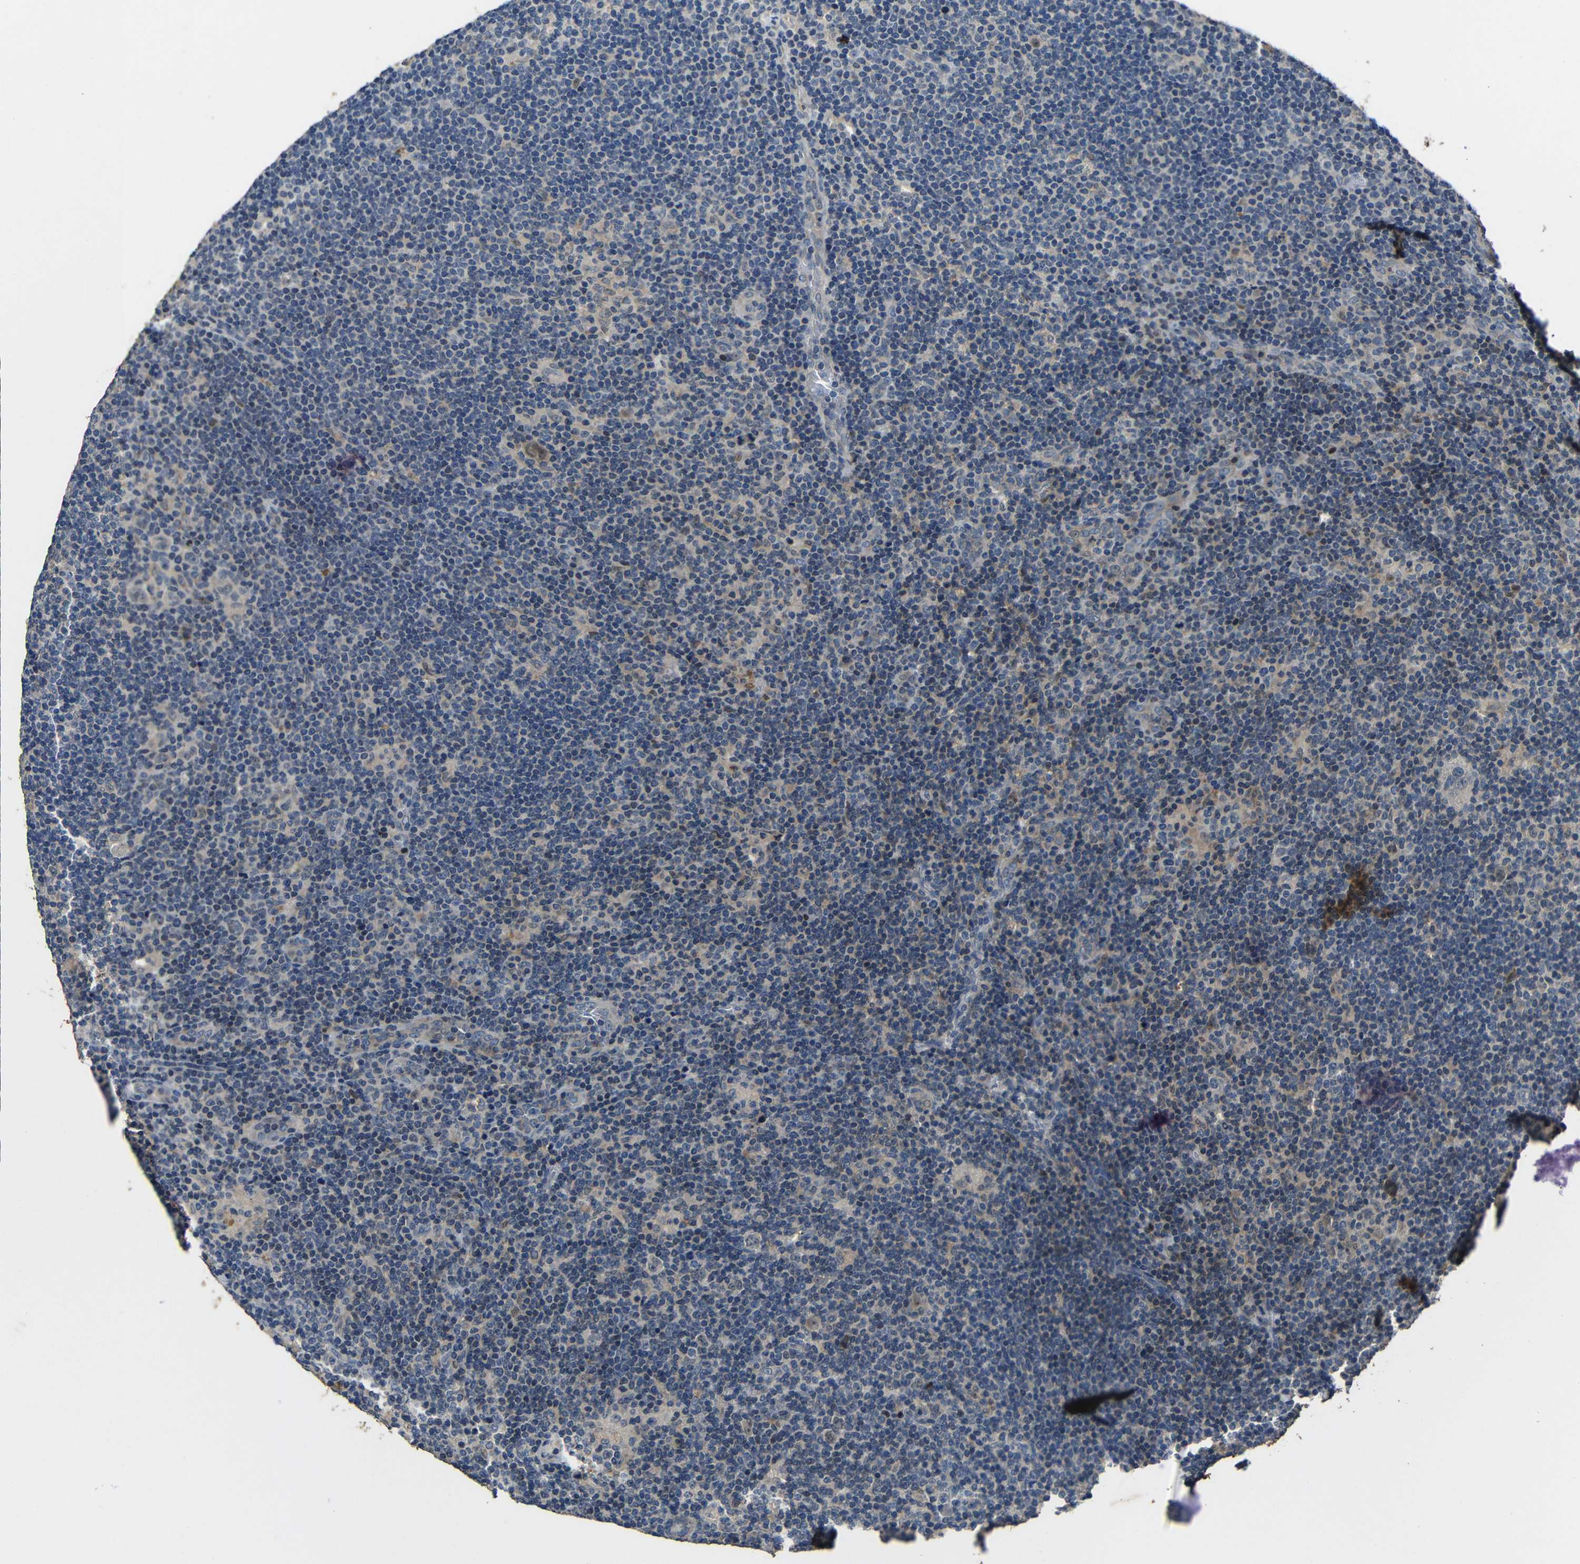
{"staining": {"intensity": "weak", "quantity": "<25%", "location": "cytoplasmic/membranous"}, "tissue": "lymphoma", "cell_type": "Tumor cells", "image_type": "cancer", "snomed": [{"axis": "morphology", "description": "Hodgkin's disease, NOS"}, {"axis": "topography", "description": "Lymph node"}], "caption": "Immunohistochemical staining of human lymphoma demonstrates no significant expression in tumor cells.", "gene": "C6orf89", "patient": {"sex": "female", "age": 57}}